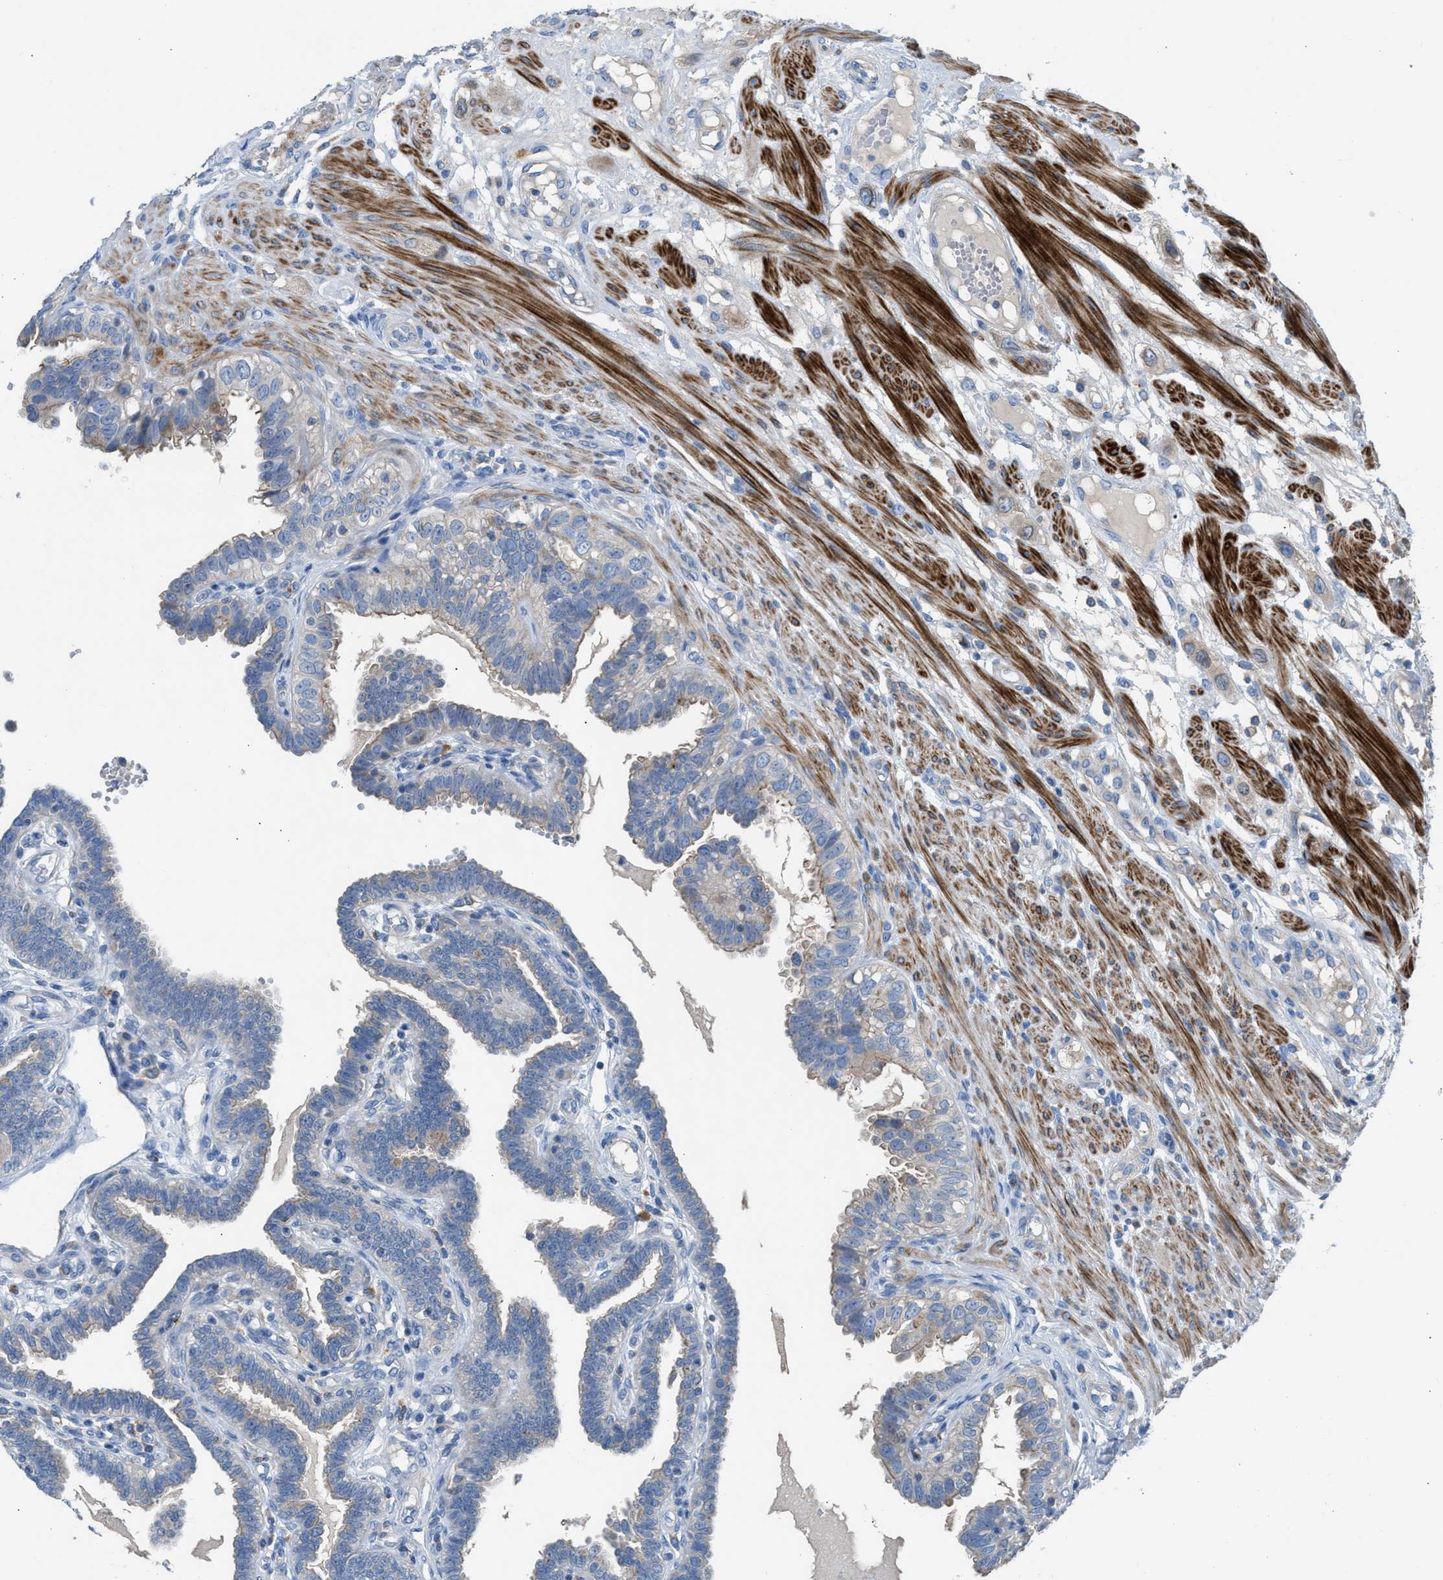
{"staining": {"intensity": "moderate", "quantity": "25%-75%", "location": "cytoplasmic/membranous"}, "tissue": "fallopian tube", "cell_type": "Glandular cells", "image_type": "normal", "snomed": [{"axis": "morphology", "description": "Normal tissue, NOS"}, {"axis": "topography", "description": "Fallopian tube"}, {"axis": "topography", "description": "Placenta"}], "caption": "The histopathology image demonstrates immunohistochemical staining of unremarkable fallopian tube. There is moderate cytoplasmic/membranous staining is appreciated in approximately 25%-75% of glandular cells. The staining was performed using DAB (3,3'-diaminobenzidine), with brown indicating positive protein expression. Nuclei are stained blue with hematoxylin.", "gene": "AOAH", "patient": {"sex": "female", "age": 34}}